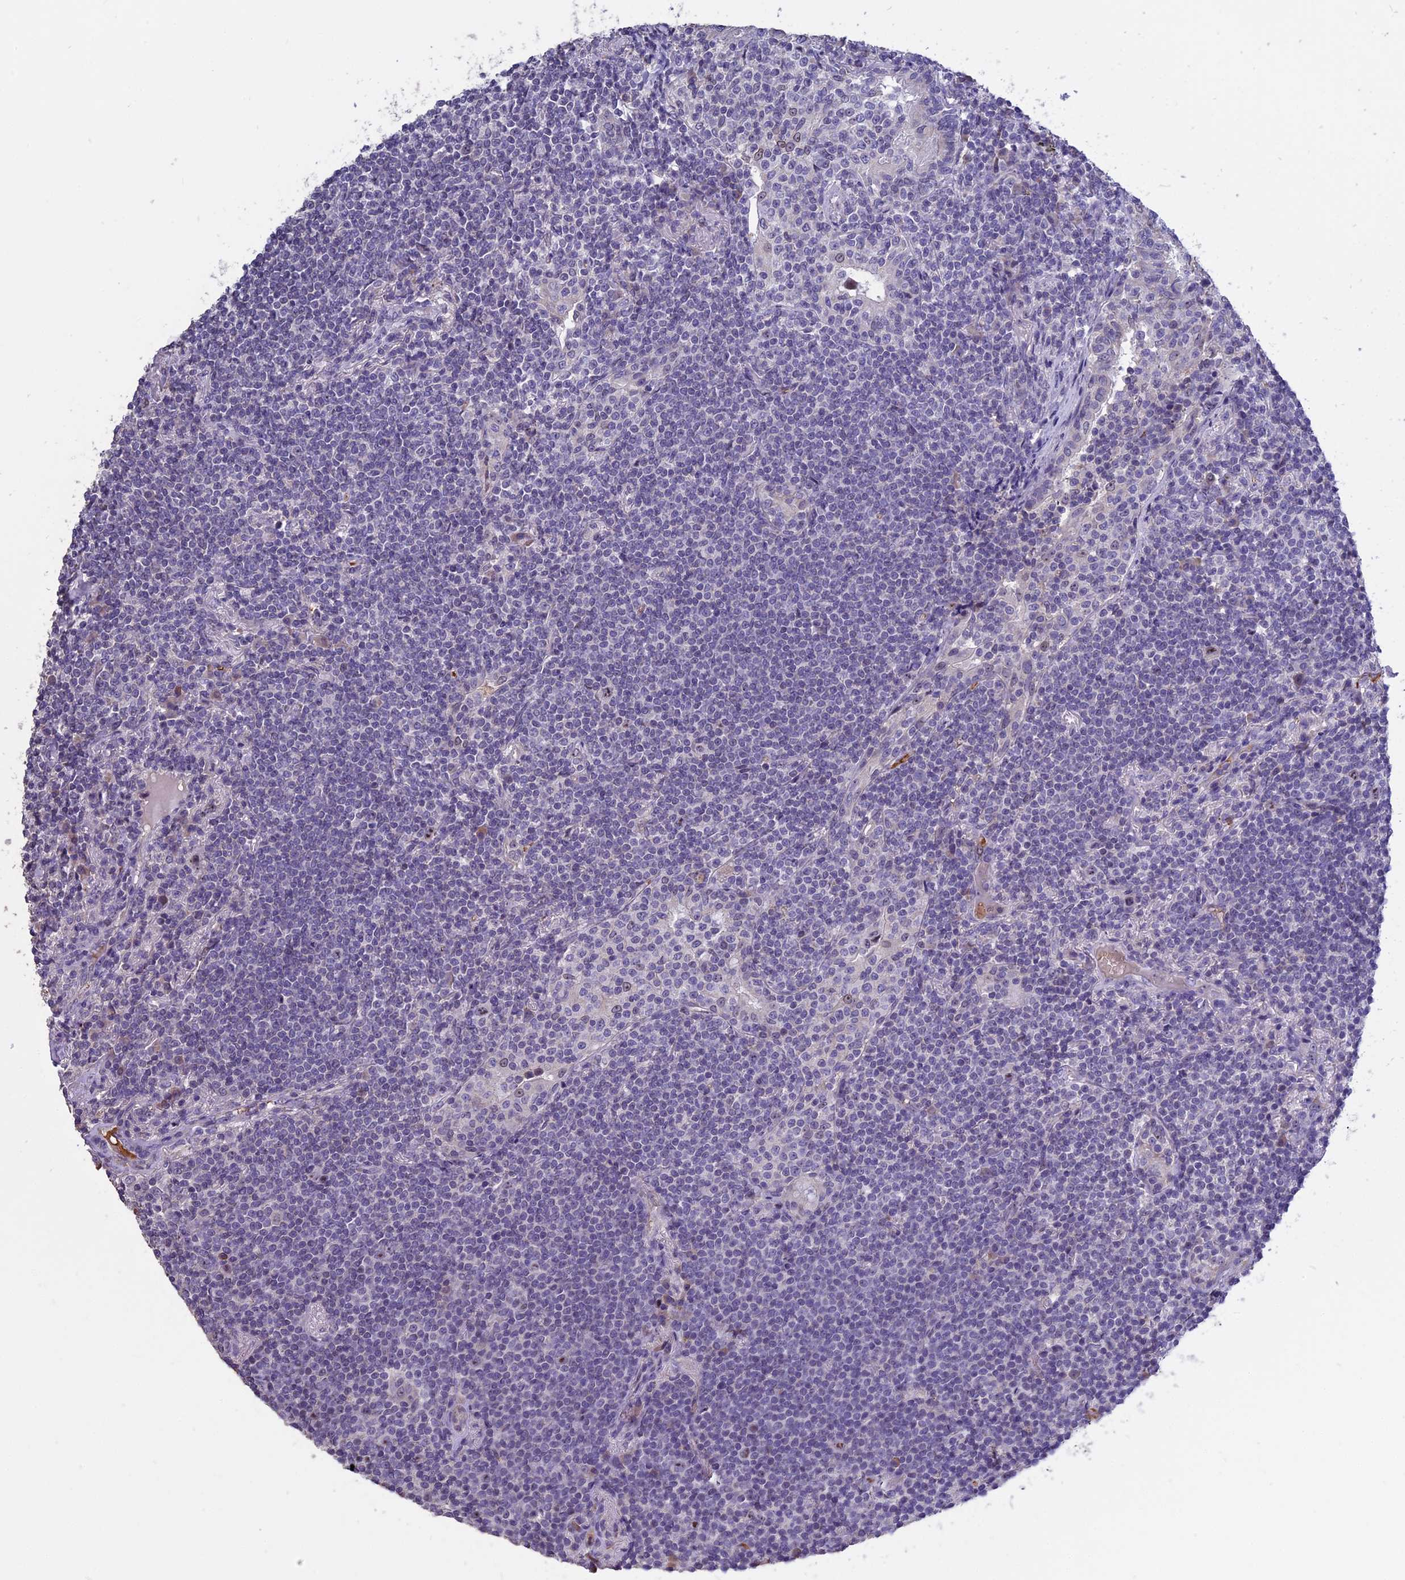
{"staining": {"intensity": "negative", "quantity": "none", "location": "none"}, "tissue": "lymphoma", "cell_type": "Tumor cells", "image_type": "cancer", "snomed": [{"axis": "morphology", "description": "Malignant lymphoma, non-Hodgkin's type, Low grade"}, {"axis": "topography", "description": "Lung"}], "caption": "This micrograph is of lymphoma stained with immunohistochemistry to label a protein in brown with the nuclei are counter-stained blue. There is no positivity in tumor cells. (Immunohistochemistry, brightfield microscopy, high magnification).", "gene": "KNOP1", "patient": {"sex": "female", "age": 71}}